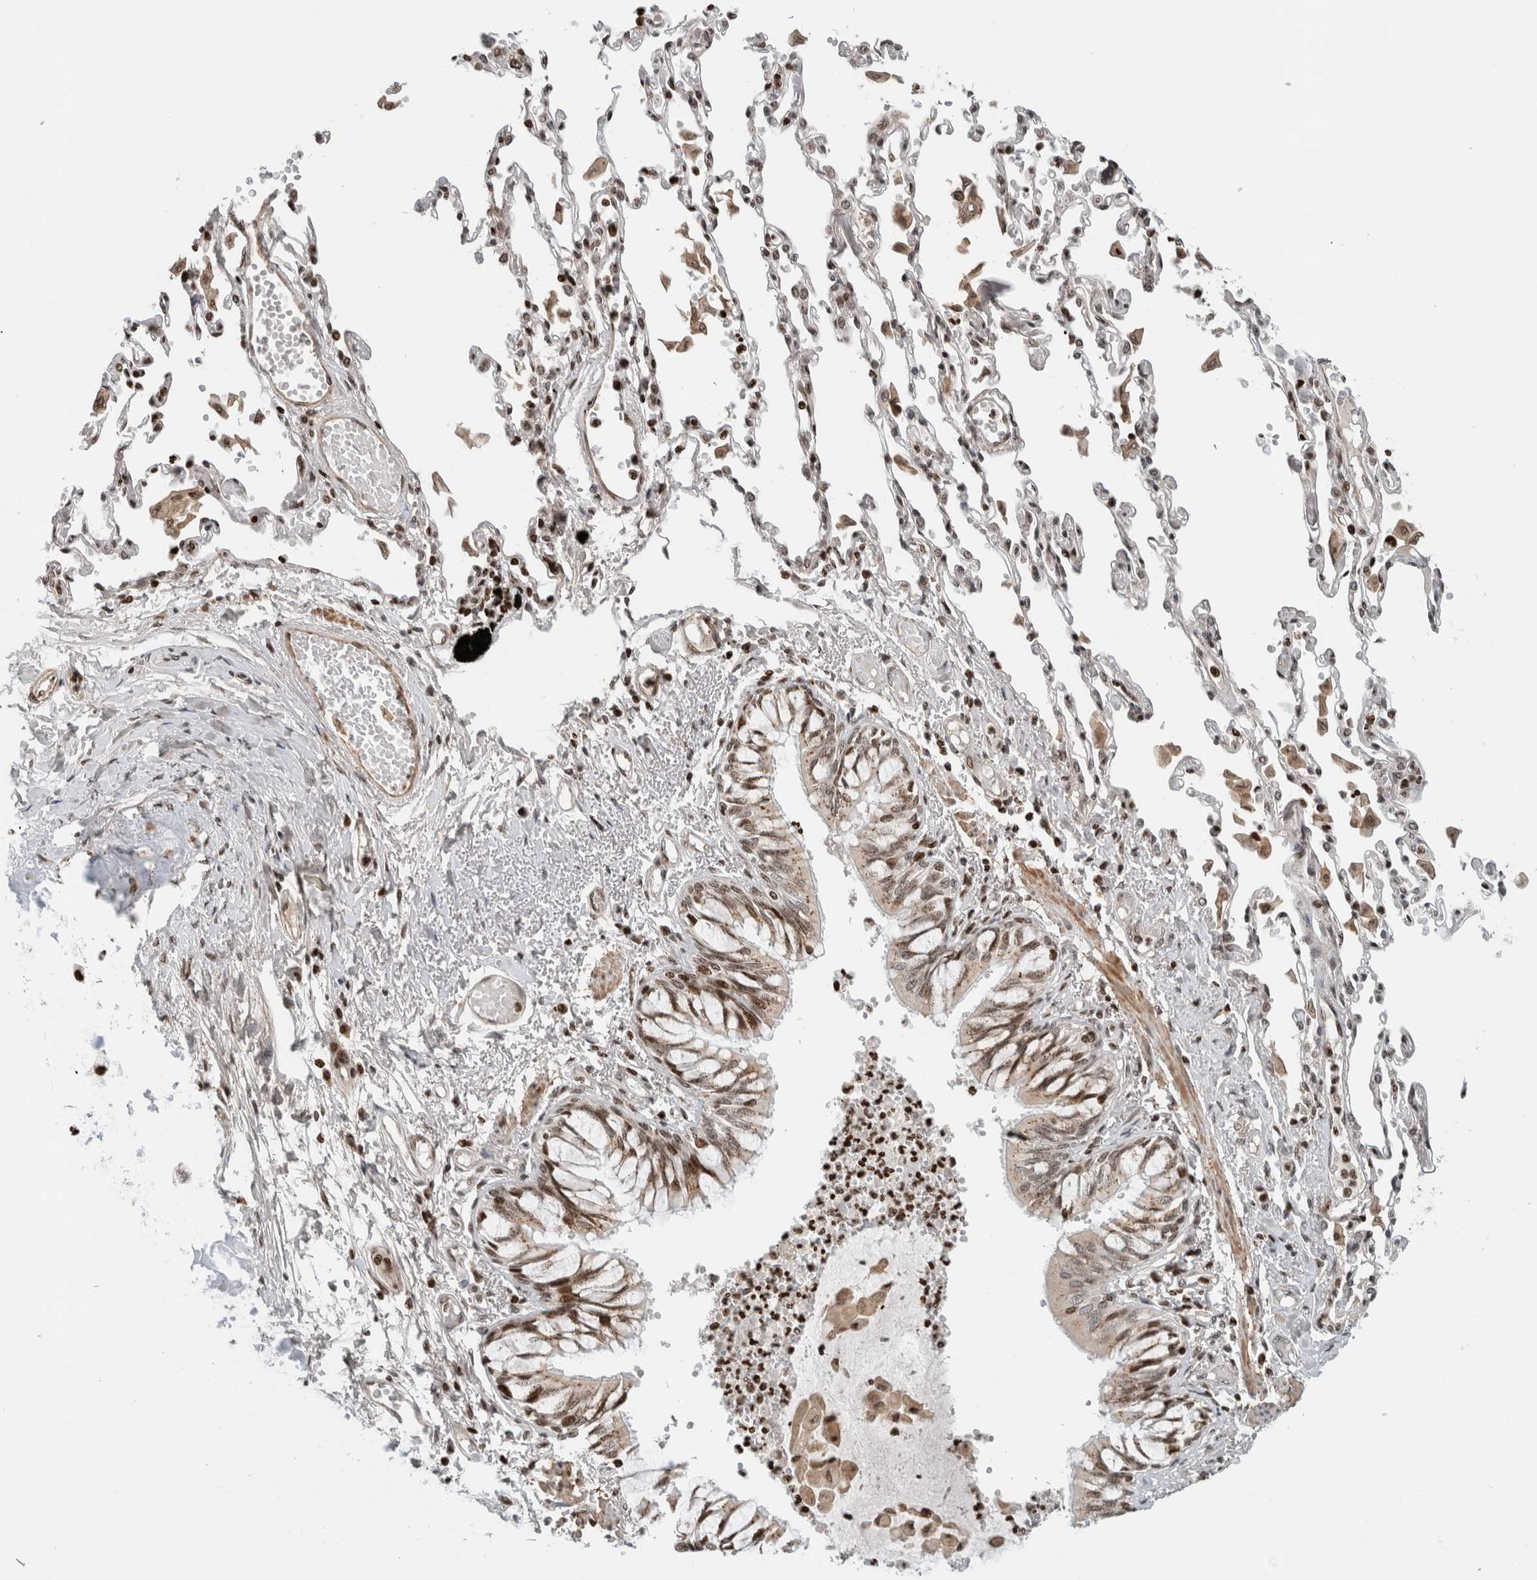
{"staining": {"intensity": "strong", "quantity": ">75%", "location": "cytoplasmic/membranous,nuclear"}, "tissue": "bronchus", "cell_type": "Respiratory epithelial cells", "image_type": "normal", "snomed": [{"axis": "morphology", "description": "Normal tissue, NOS"}, {"axis": "topography", "description": "Cartilage tissue"}, {"axis": "topography", "description": "Bronchus"}, {"axis": "topography", "description": "Lung"}], "caption": "Strong cytoplasmic/membranous,nuclear staining is seen in about >75% of respiratory epithelial cells in unremarkable bronchus. The staining was performed using DAB (3,3'-diaminobenzidine), with brown indicating positive protein expression. Nuclei are stained blue with hematoxylin.", "gene": "GINS4", "patient": {"sex": "female", "age": 49}}